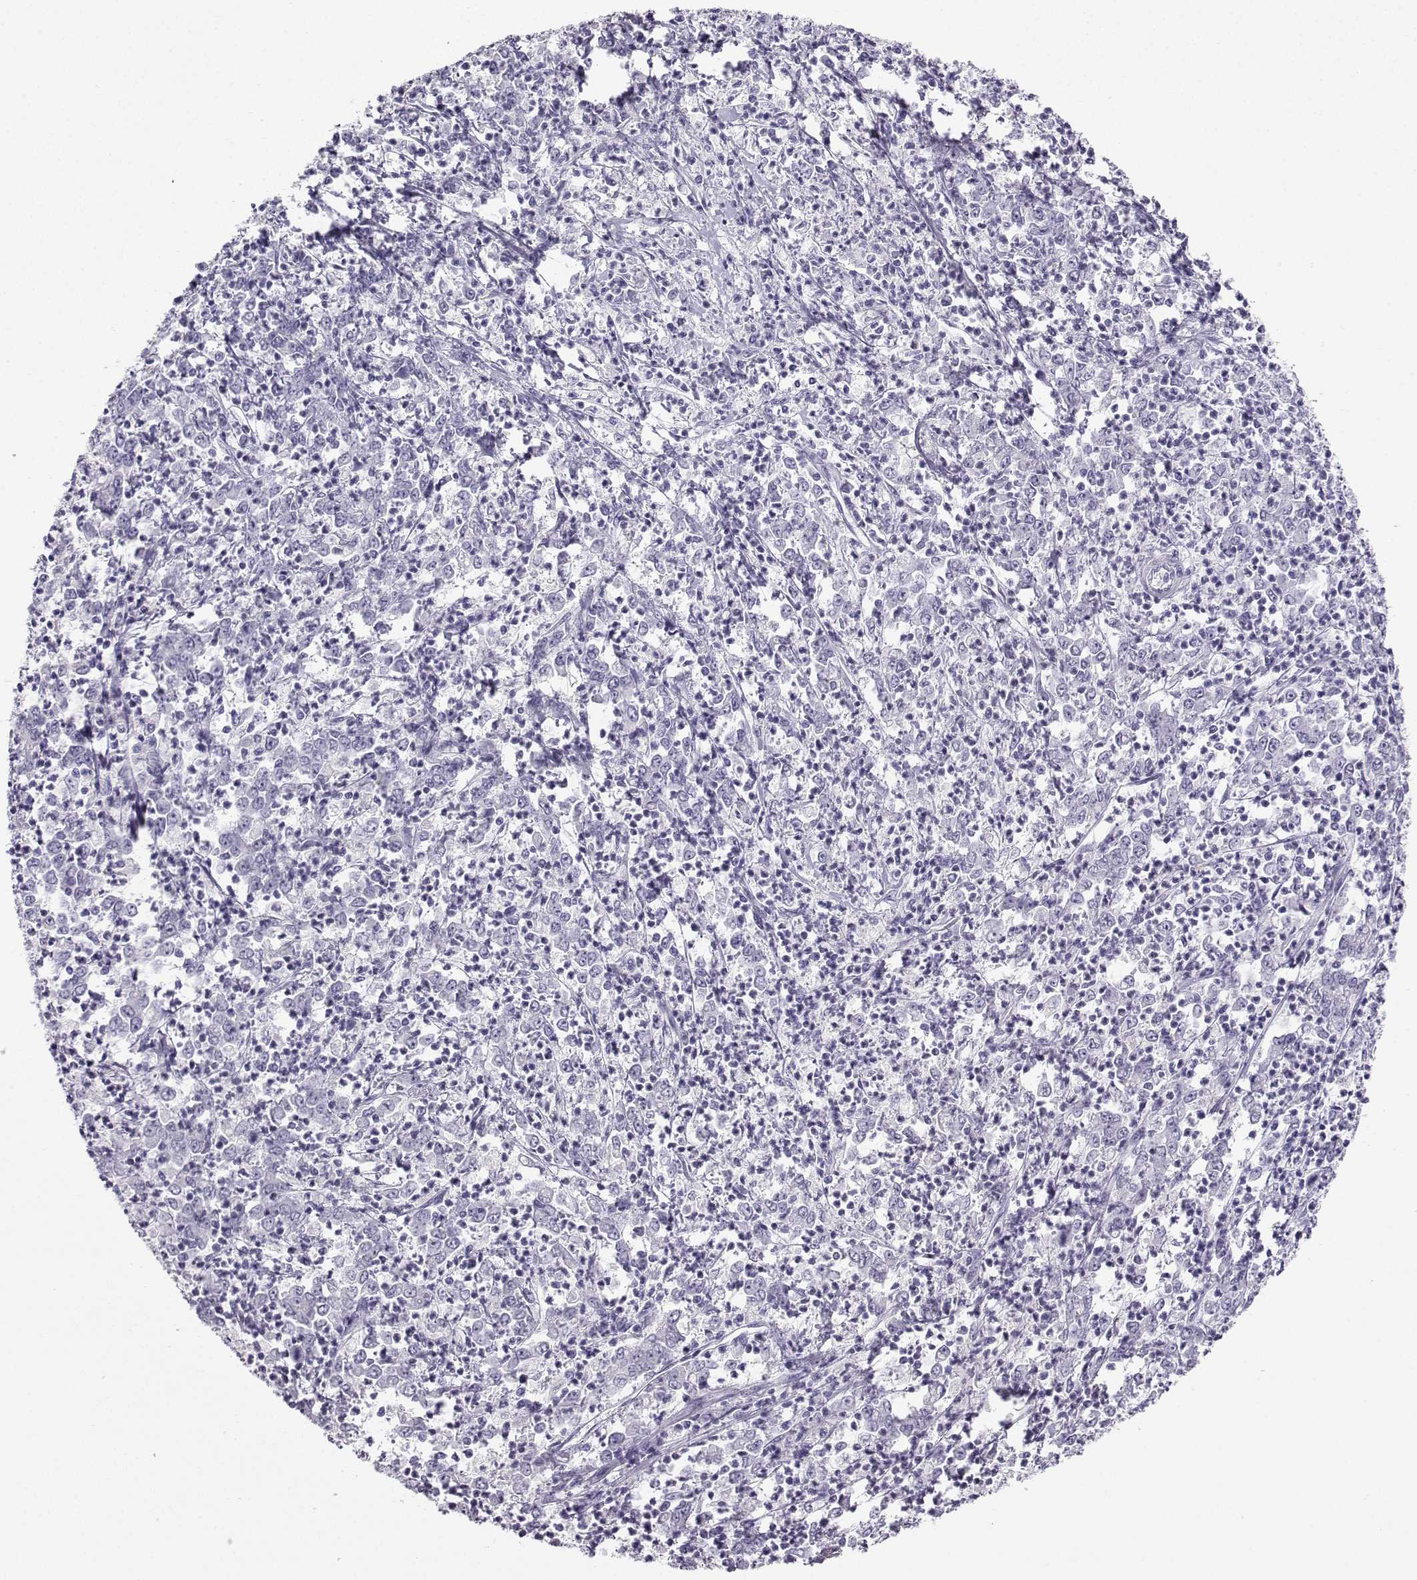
{"staining": {"intensity": "negative", "quantity": "none", "location": "none"}, "tissue": "stomach cancer", "cell_type": "Tumor cells", "image_type": "cancer", "snomed": [{"axis": "morphology", "description": "Adenocarcinoma, NOS"}, {"axis": "topography", "description": "Stomach, lower"}], "caption": "There is no significant staining in tumor cells of adenocarcinoma (stomach). Nuclei are stained in blue.", "gene": "ZBTB8B", "patient": {"sex": "female", "age": 71}}